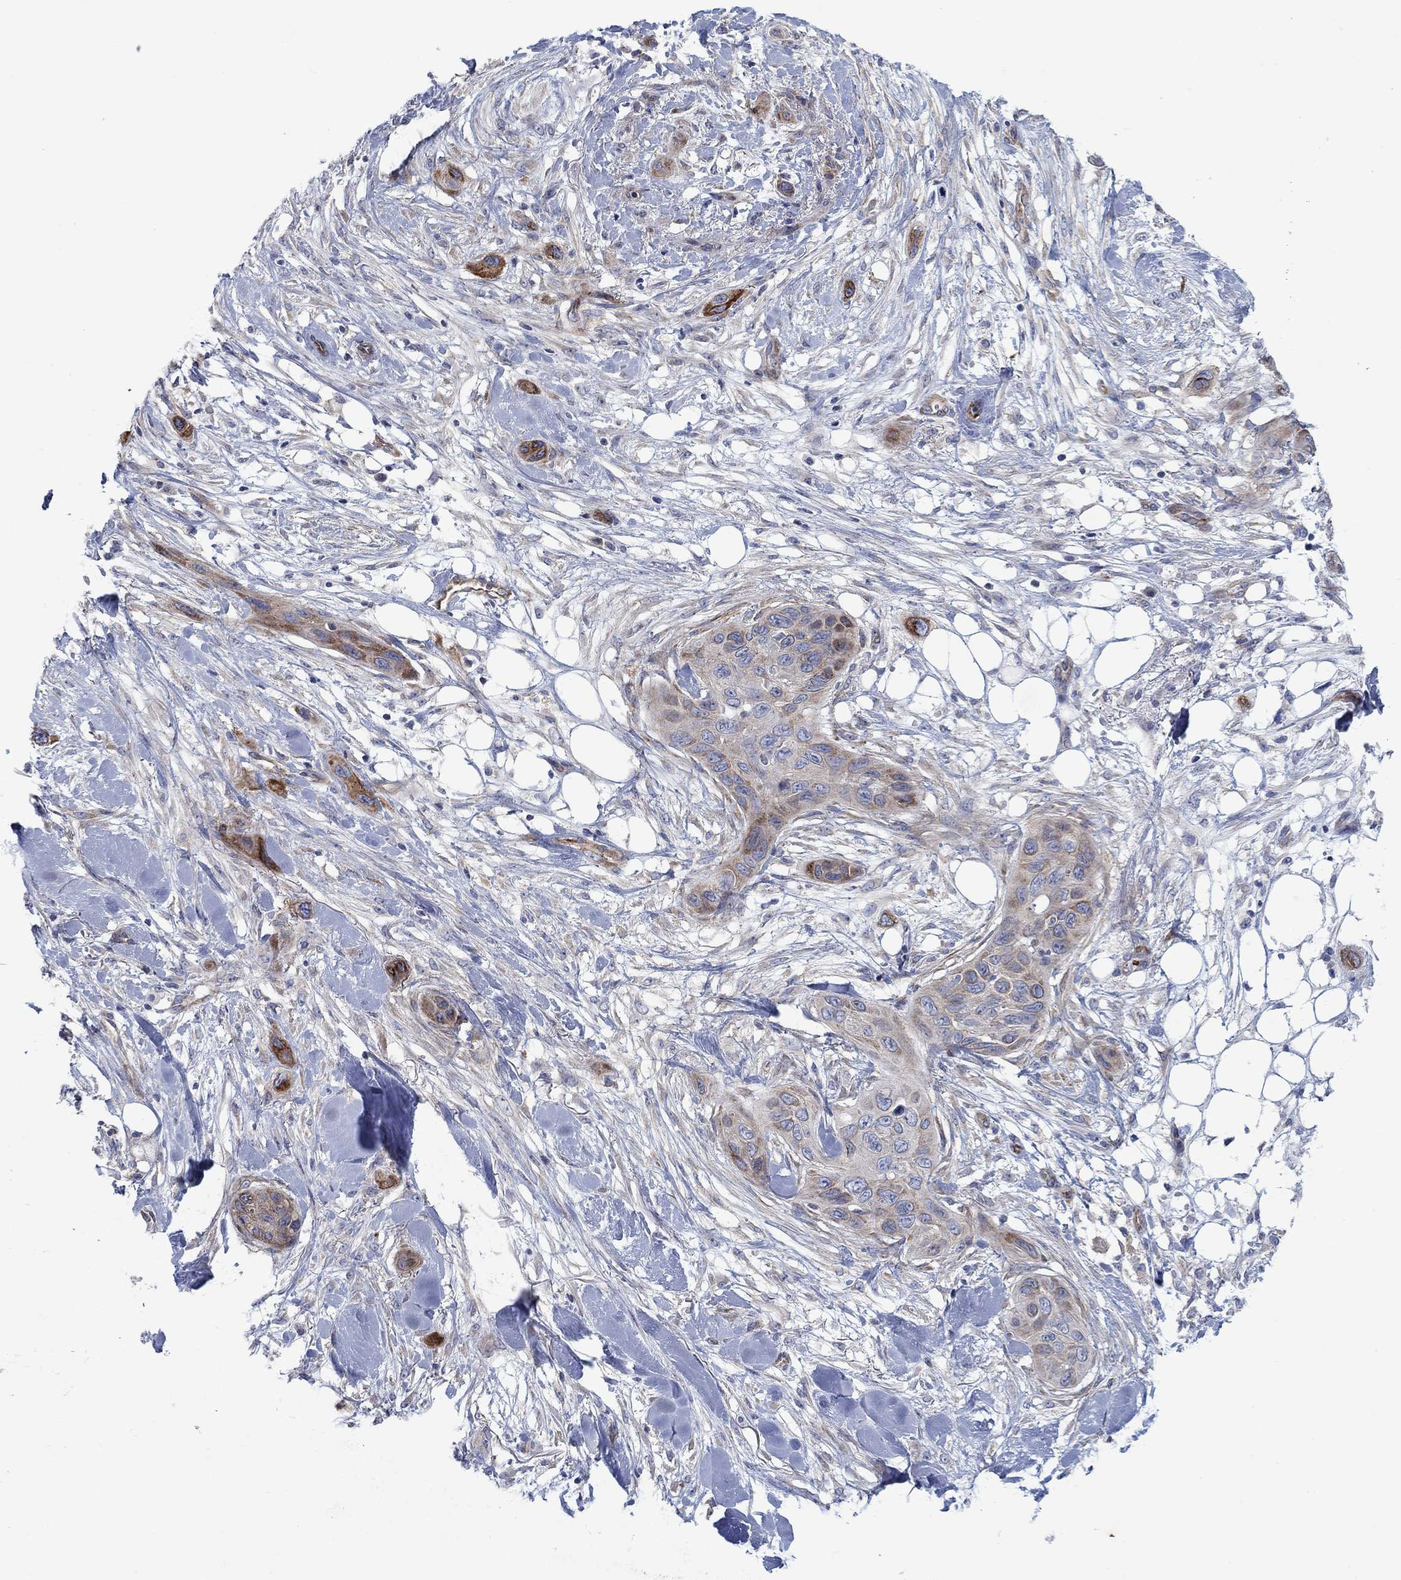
{"staining": {"intensity": "strong", "quantity": "25%-75%", "location": "cytoplasmic/membranous"}, "tissue": "skin cancer", "cell_type": "Tumor cells", "image_type": "cancer", "snomed": [{"axis": "morphology", "description": "Squamous cell carcinoma, NOS"}, {"axis": "topography", "description": "Skin"}], "caption": "Immunohistochemistry (DAB (3,3'-diaminobenzidine)) staining of human skin cancer shows strong cytoplasmic/membranous protein positivity in about 25%-75% of tumor cells. (Stains: DAB in brown, nuclei in blue, Microscopy: brightfield microscopy at high magnification).", "gene": "FXR1", "patient": {"sex": "male", "age": 78}}